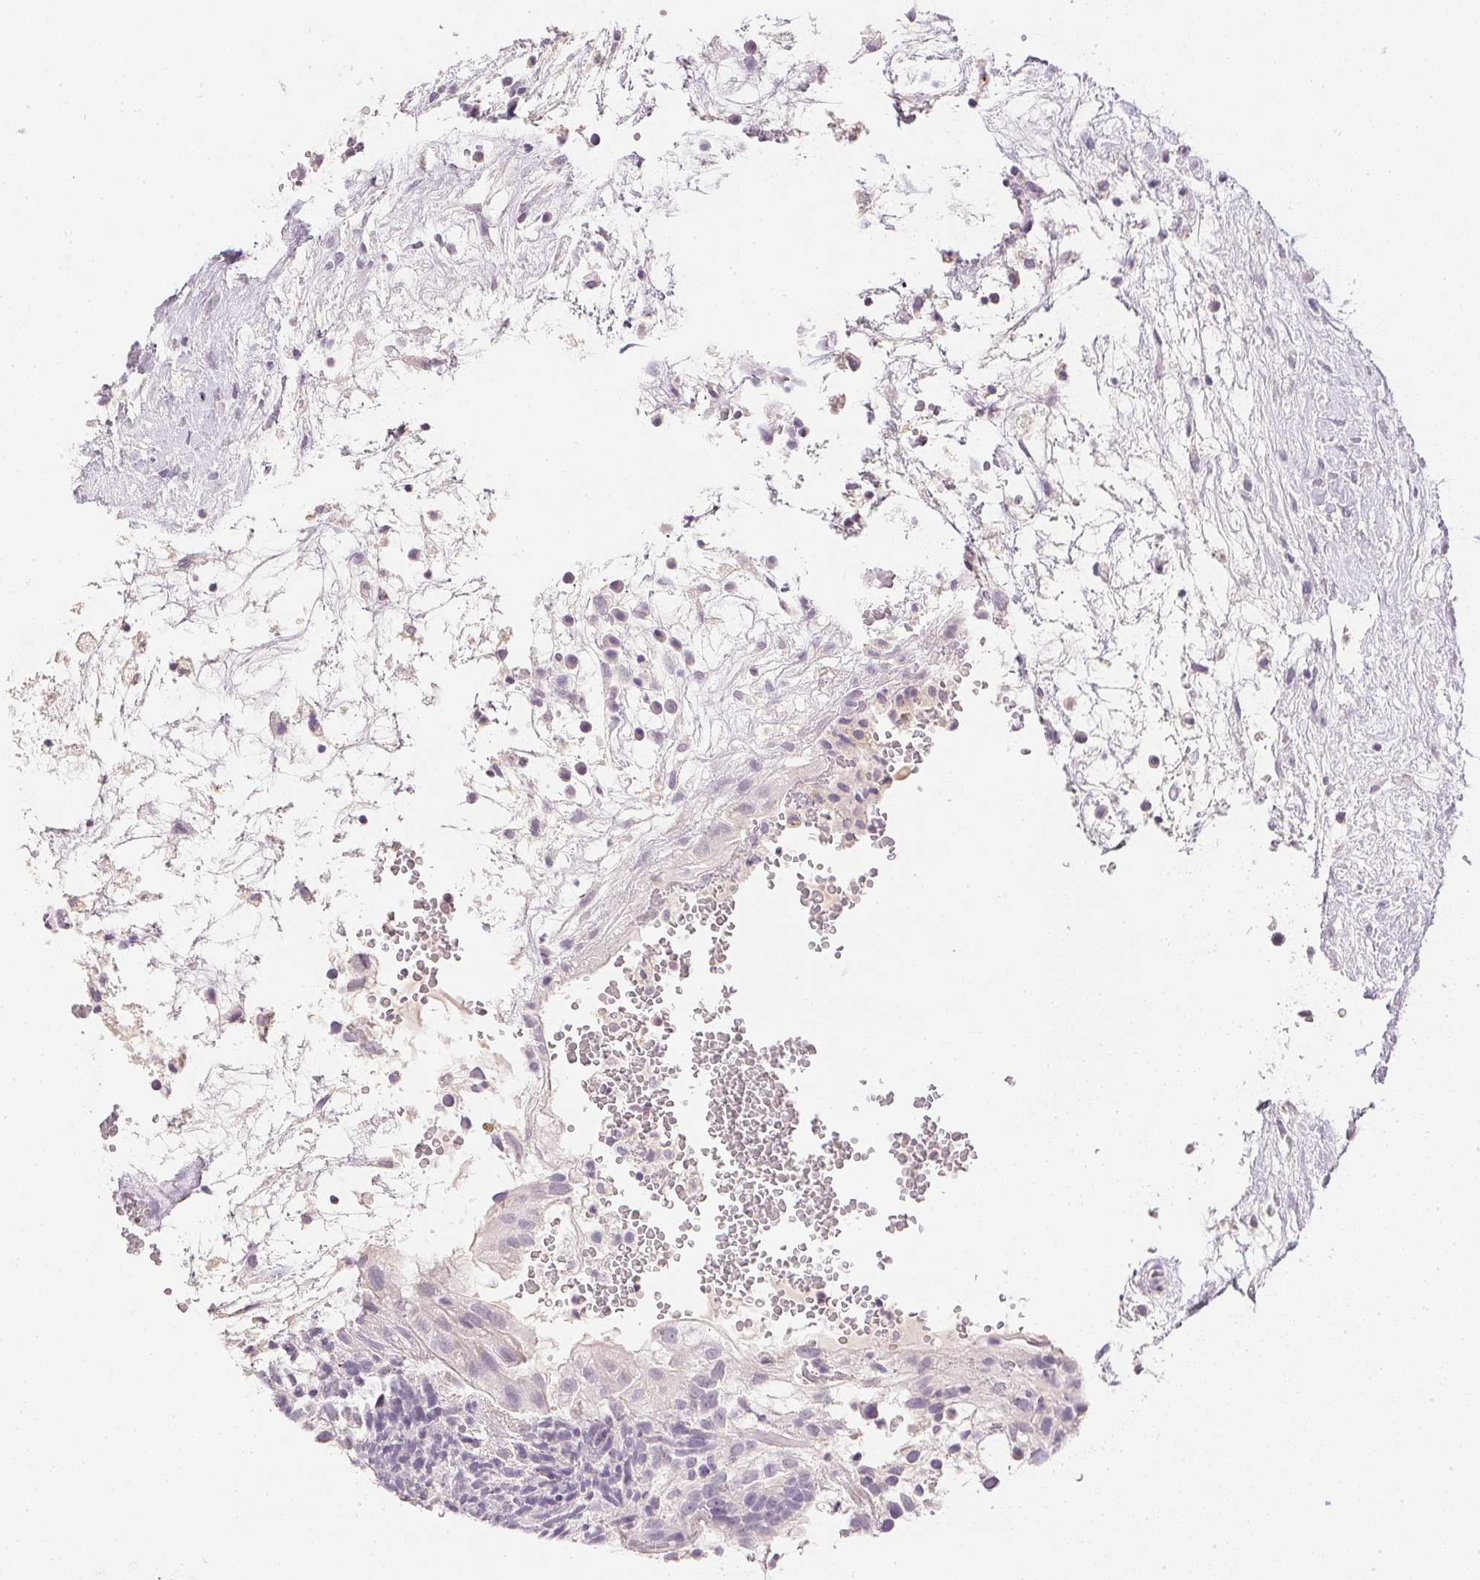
{"staining": {"intensity": "negative", "quantity": "none", "location": "none"}, "tissue": "testis cancer", "cell_type": "Tumor cells", "image_type": "cancer", "snomed": [{"axis": "morphology", "description": "Normal tissue, NOS"}, {"axis": "morphology", "description": "Carcinoma, Embryonal, NOS"}, {"axis": "topography", "description": "Testis"}], "caption": "A histopathology image of testis cancer stained for a protein exhibits no brown staining in tumor cells.", "gene": "PPY", "patient": {"sex": "male", "age": 32}}